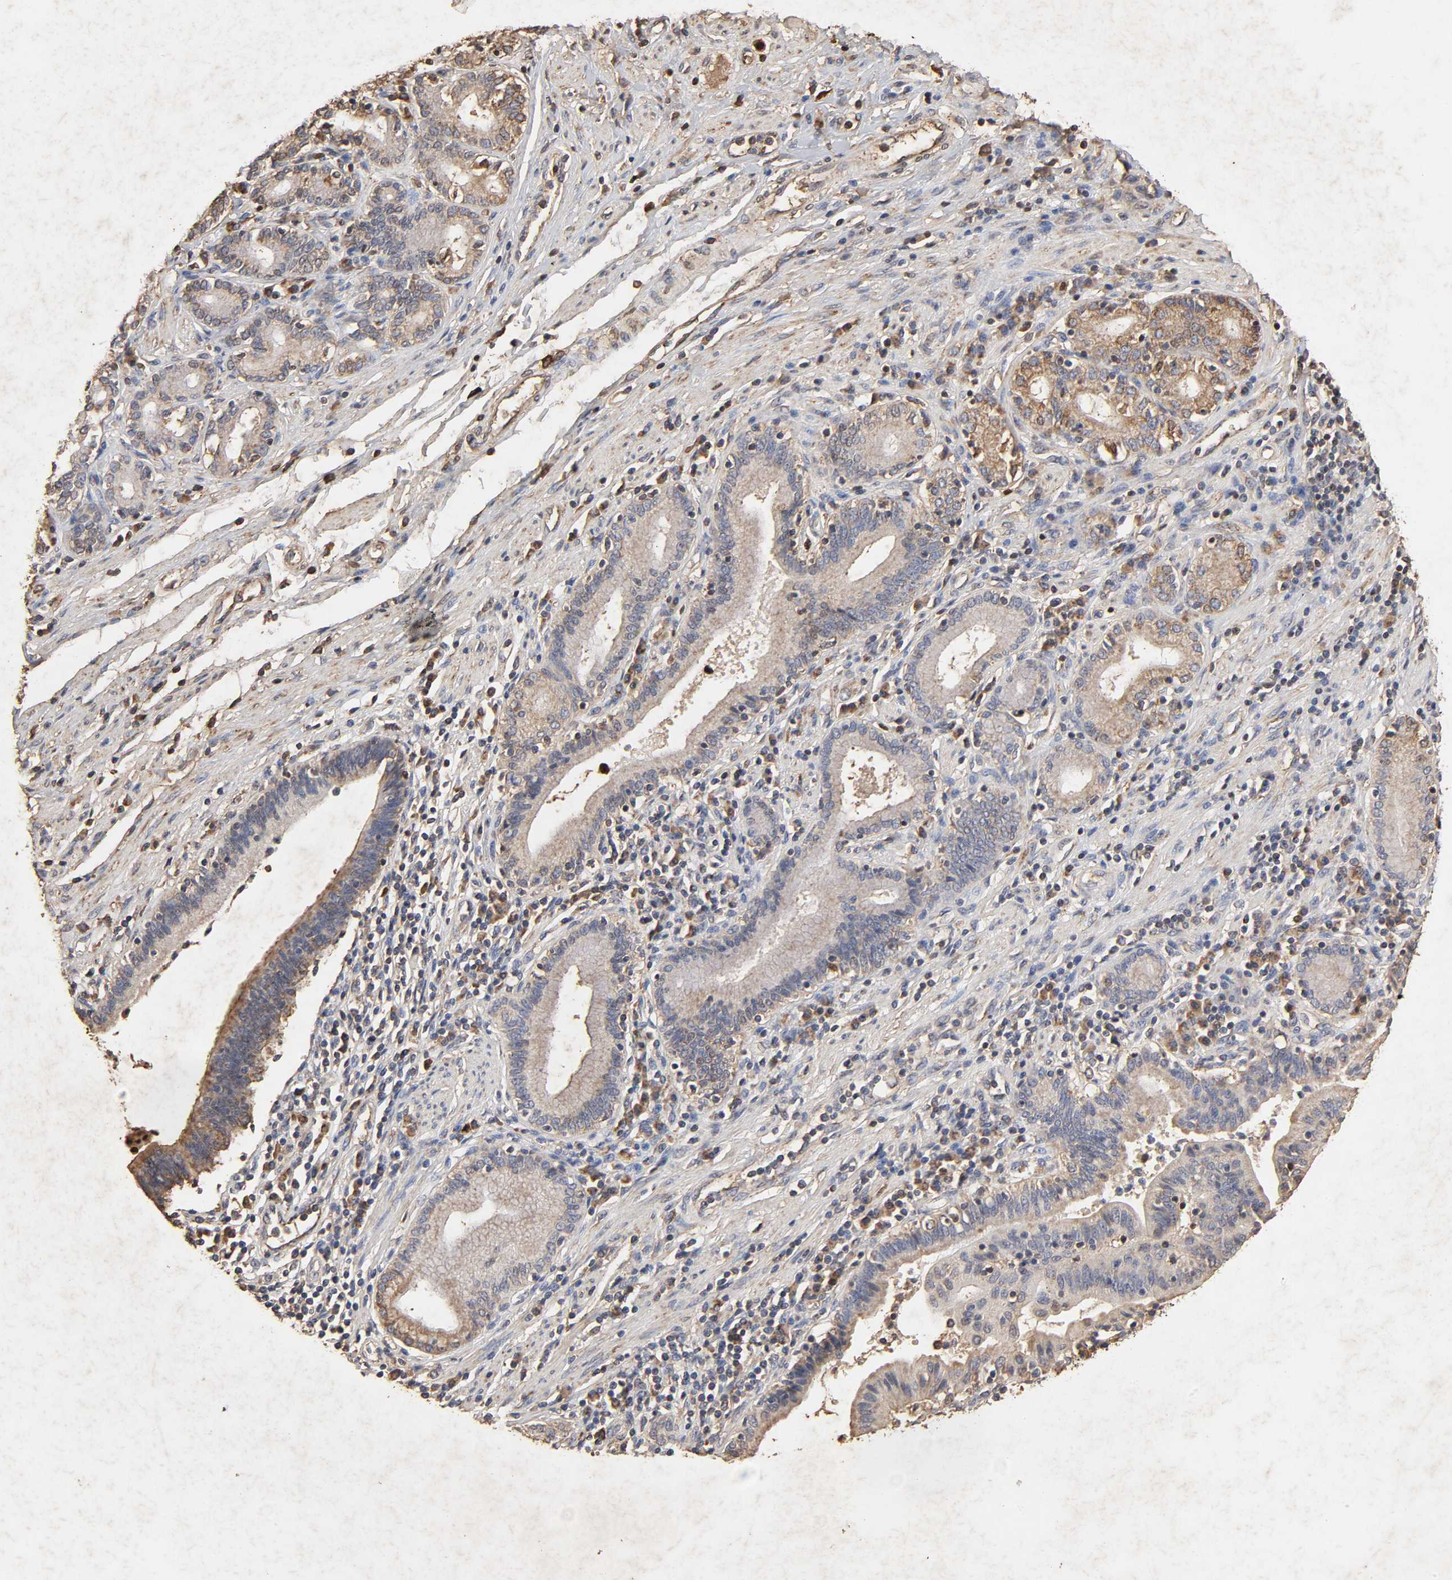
{"staining": {"intensity": "moderate", "quantity": "25%-75%", "location": "cytoplasmic/membranous"}, "tissue": "pancreatic cancer", "cell_type": "Tumor cells", "image_type": "cancer", "snomed": [{"axis": "morphology", "description": "Adenocarcinoma, NOS"}, {"axis": "topography", "description": "Pancreas"}], "caption": "The image demonstrates staining of pancreatic cancer (adenocarcinoma), revealing moderate cytoplasmic/membranous protein positivity (brown color) within tumor cells.", "gene": "CYCS", "patient": {"sex": "female", "age": 48}}